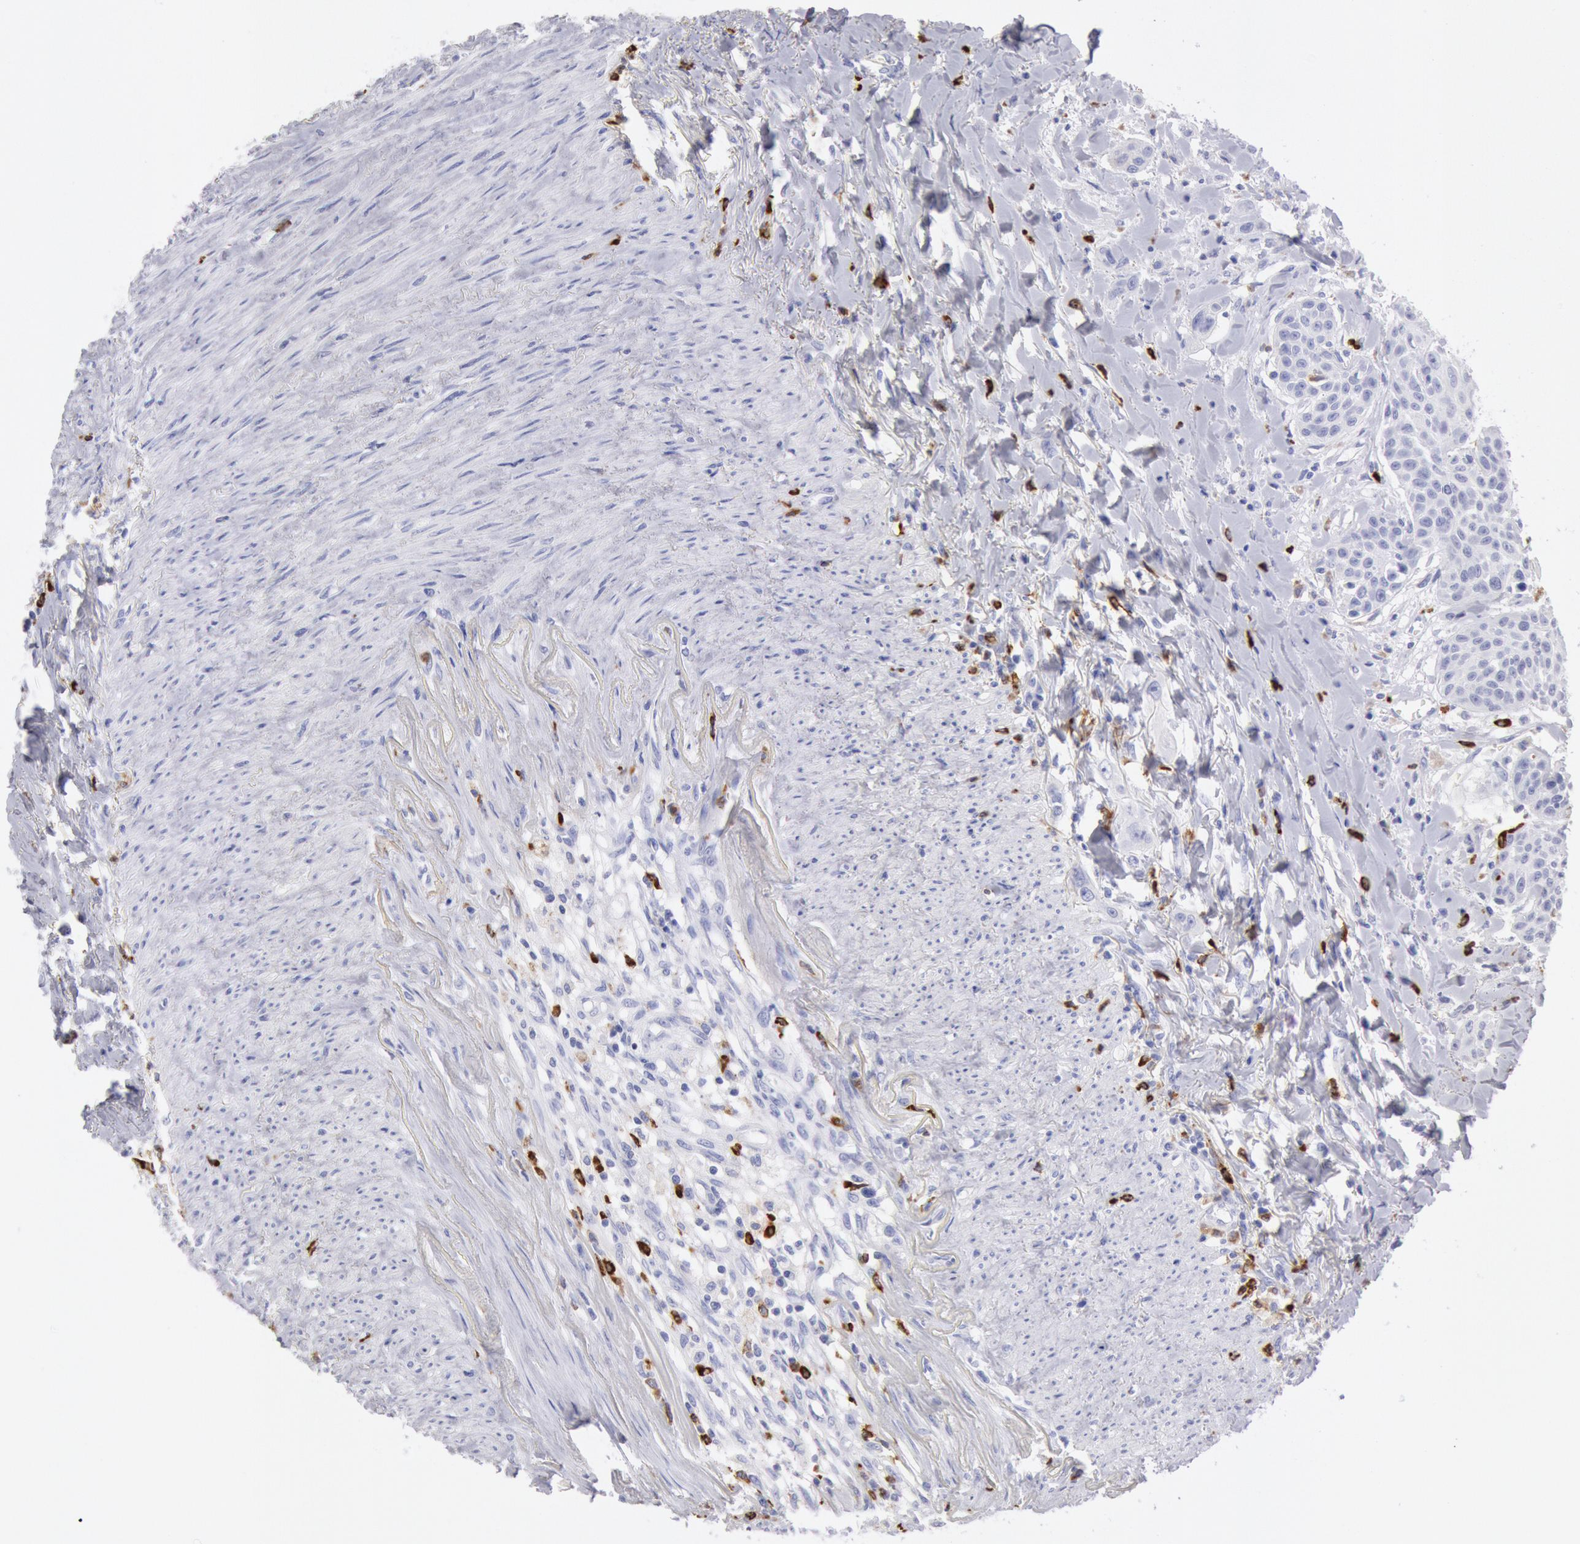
{"staining": {"intensity": "negative", "quantity": "none", "location": "none"}, "tissue": "head and neck cancer", "cell_type": "Tumor cells", "image_type": "cancer", "snomed": [{"axis": "morphology", "description": "Squamous cell carcinoma, NOS"}, {"axis": "morphology", "description": "Squamous cell carcinoma, metastatic, NOS"}, {"axis": "topography", "description": "Lymph node"}, {"axis": "topography", "description": "Salivary gland"}, {"axis": "topography", "description": "Head-Neck"}], "caption": "A micrograph of human head and neck cancer is negative for staining in tumor cells. Nuclei are stained in blue.", "gene": "FCN1", "patient": {"sex": "female", "age": 74}}